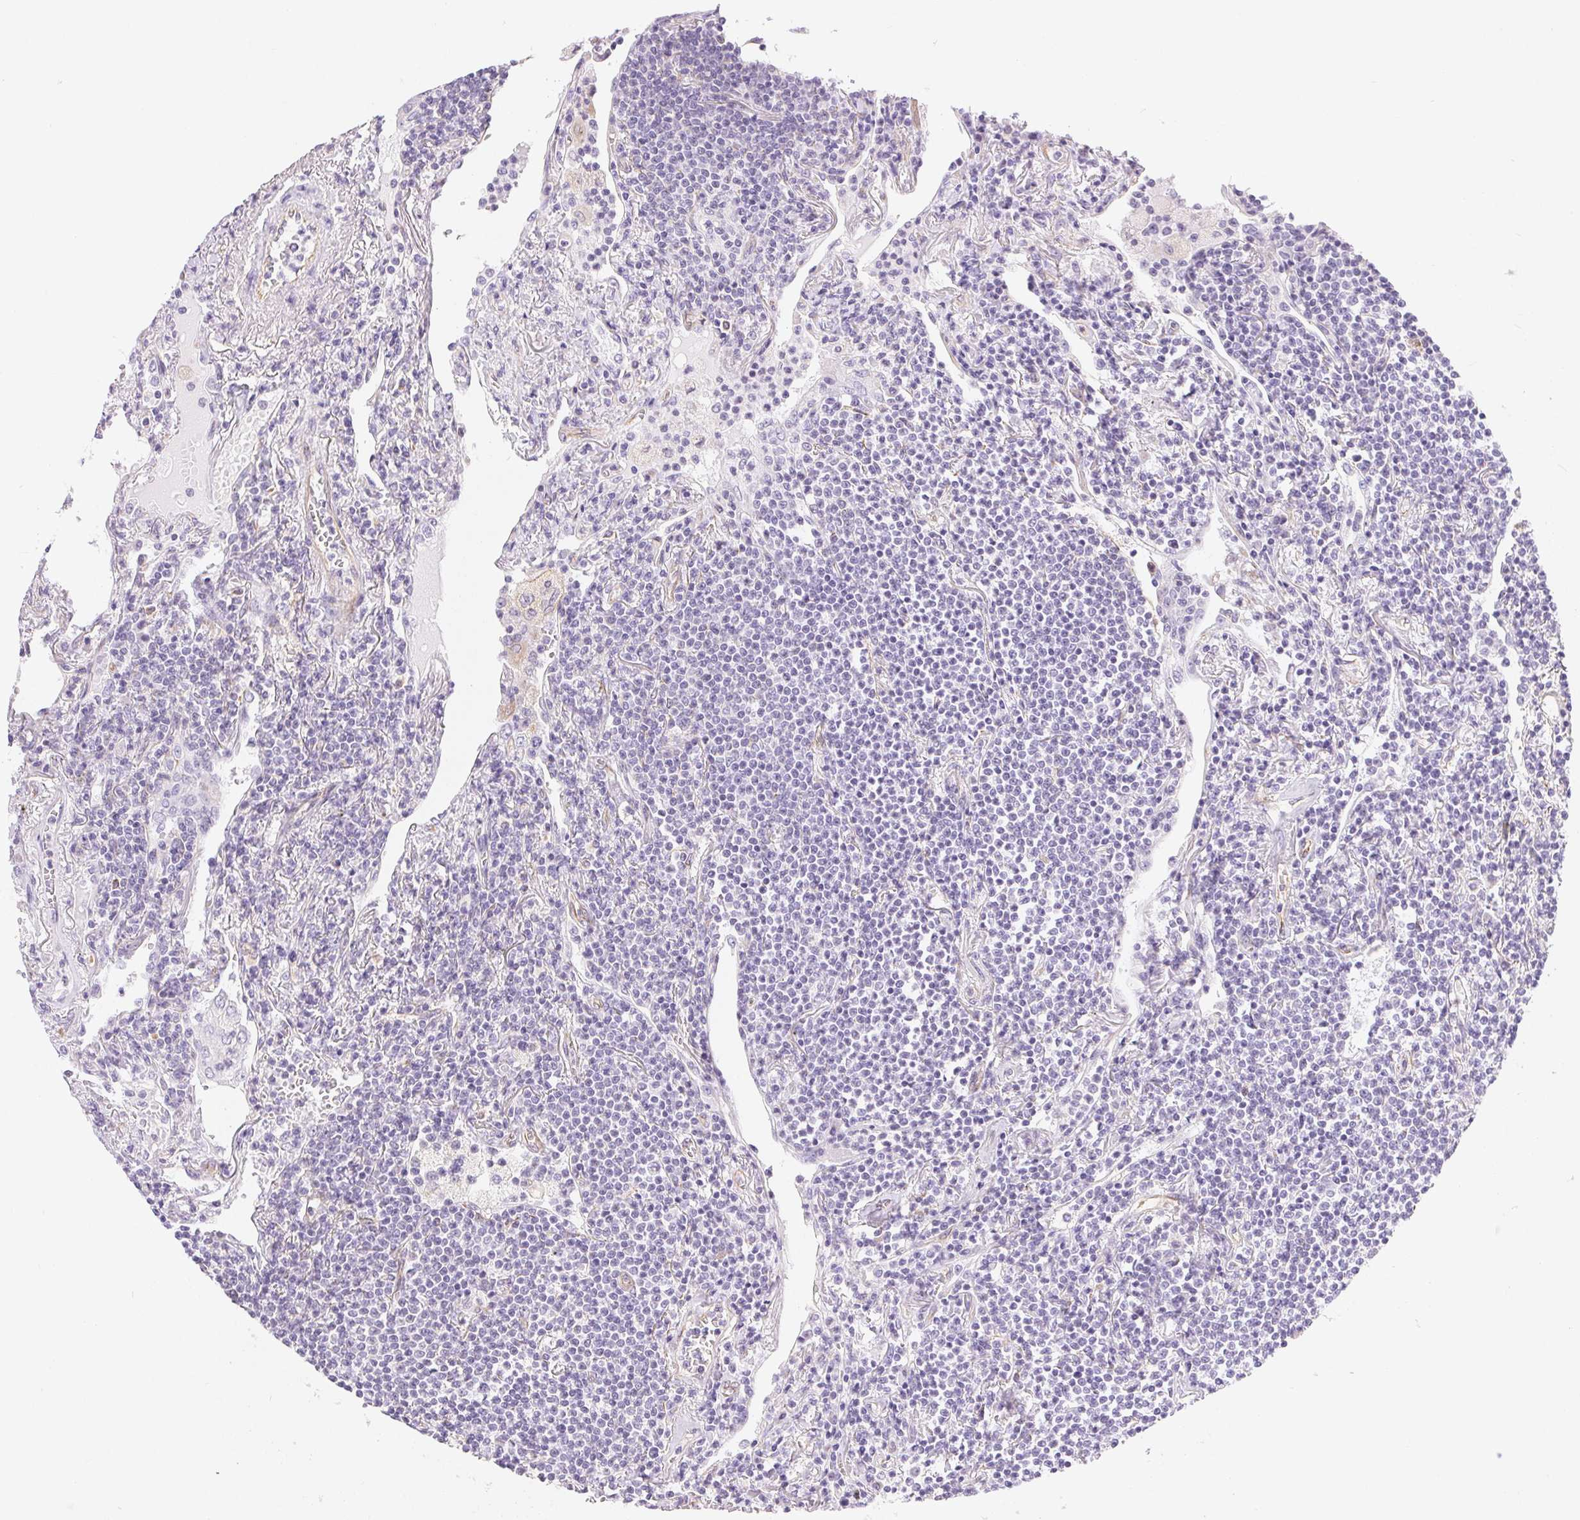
{"staining": {"intensity": "negative", "quantity": "none", "location": "none"}, "tissue": "lymphoma", "cell_type": "Tumor cells", "image_type": "cancer", "snomed": [{"axis": "morphology", "description": "Malignant lymphoma, non-Hodgkin's type, Low grade"}, {"axis": "topography", "description": "Lung"}], "caption": "Image shows no significant protein positivity in tumor cells of lymphoma.", "gene": "GFAP", "patient": {"sex": "female", "age": 71}}